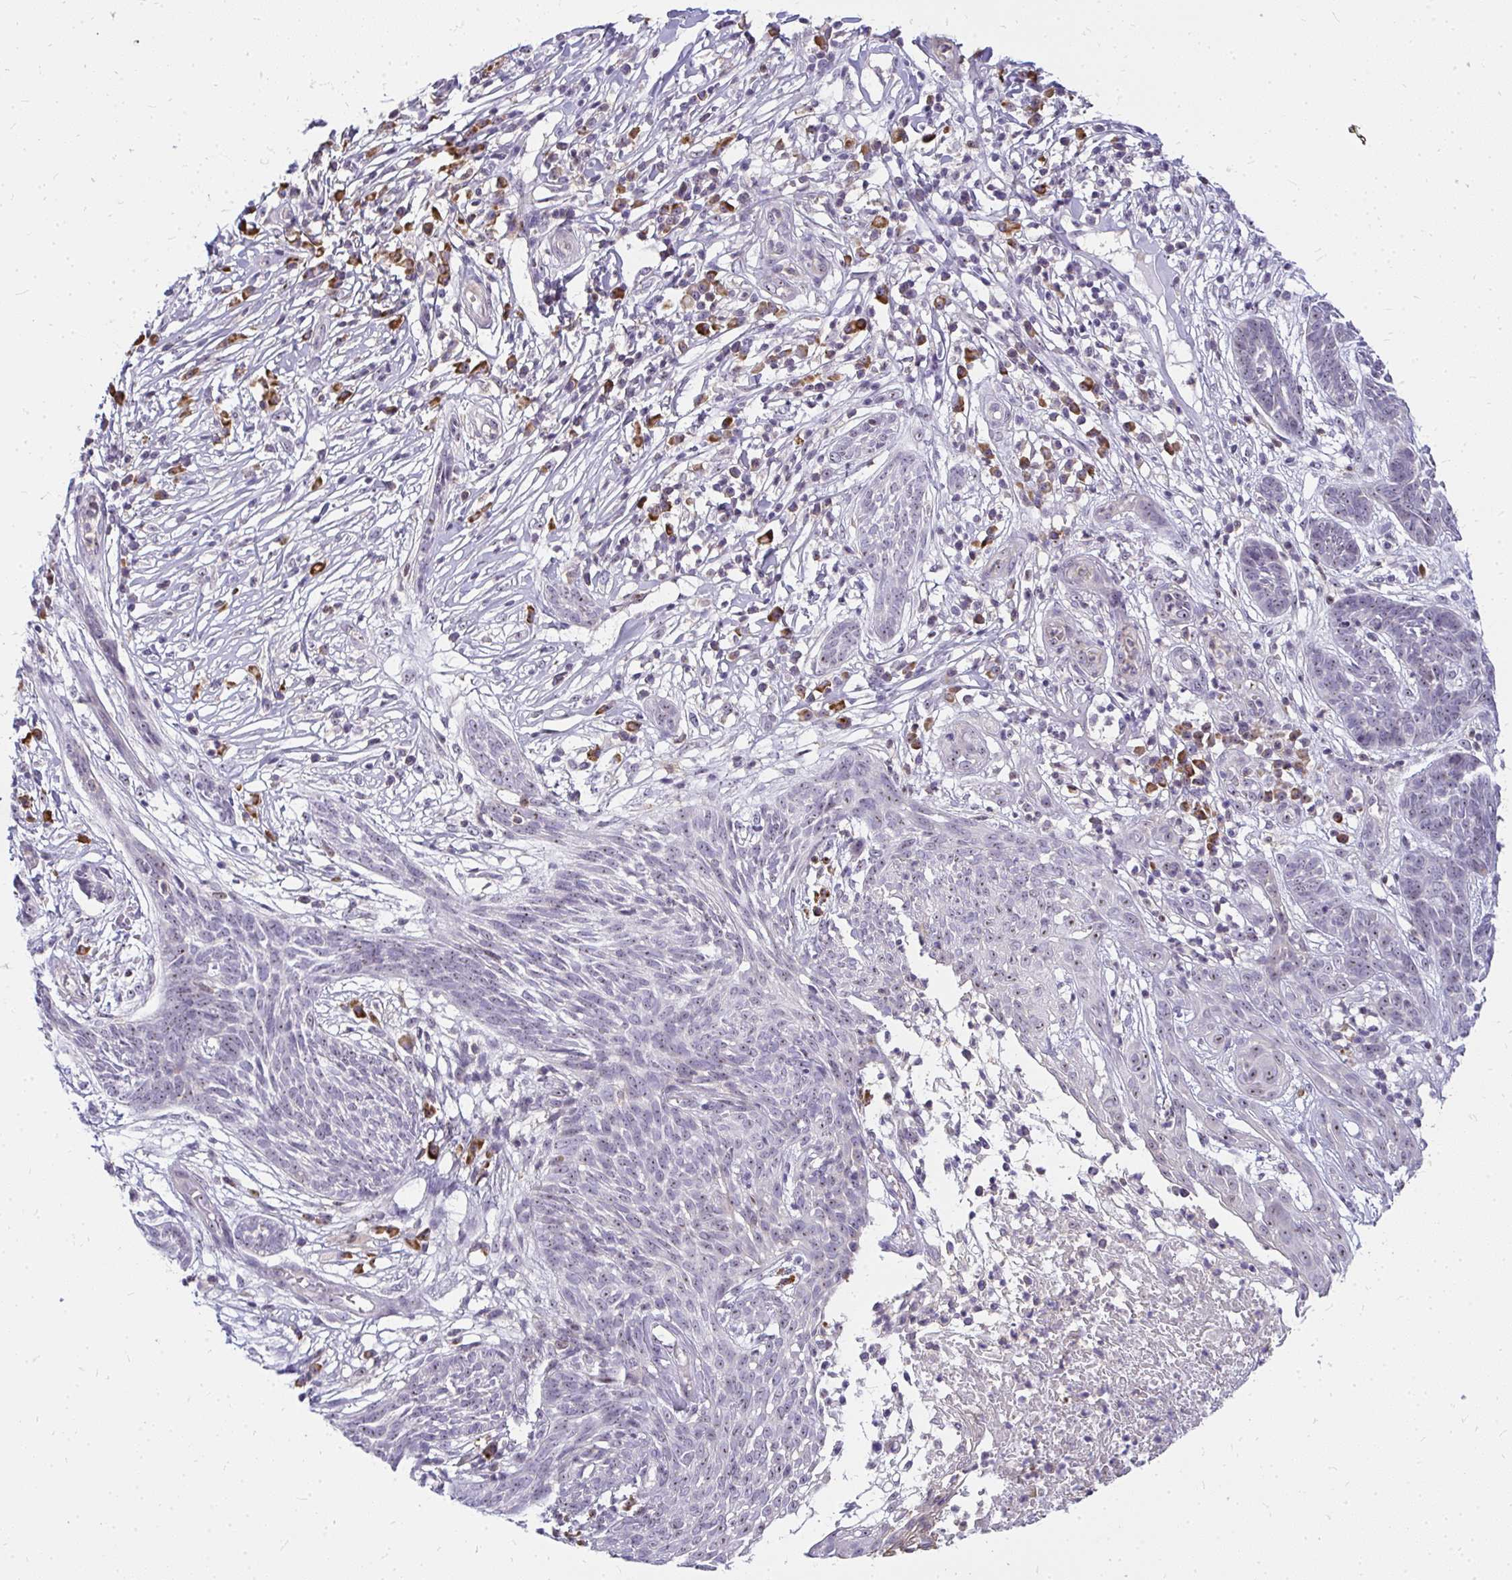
{"staining": {"intensity": "weak", "quantity": "25%-75%", "location": "nuclear"}, "tissue": "skin cancer", "cell_type": "Tumor cells", "image_type": "cancer", "snomed": [{"axis": "morphology", "description": "Basal cell carcinoma"}, {"axis": "topography", "description": "Skin"}, {"axis": "topography", "description": "Skin, foot"}], "caption": "Weak nuclear positivity for a protein is seen in about 25%-75% of tumor cells of basal cell carcinoma (skin) using immunohistochemistry (IHC).", "gene": "FAM9A", "patient": {"sex": "female", "age": 86}}